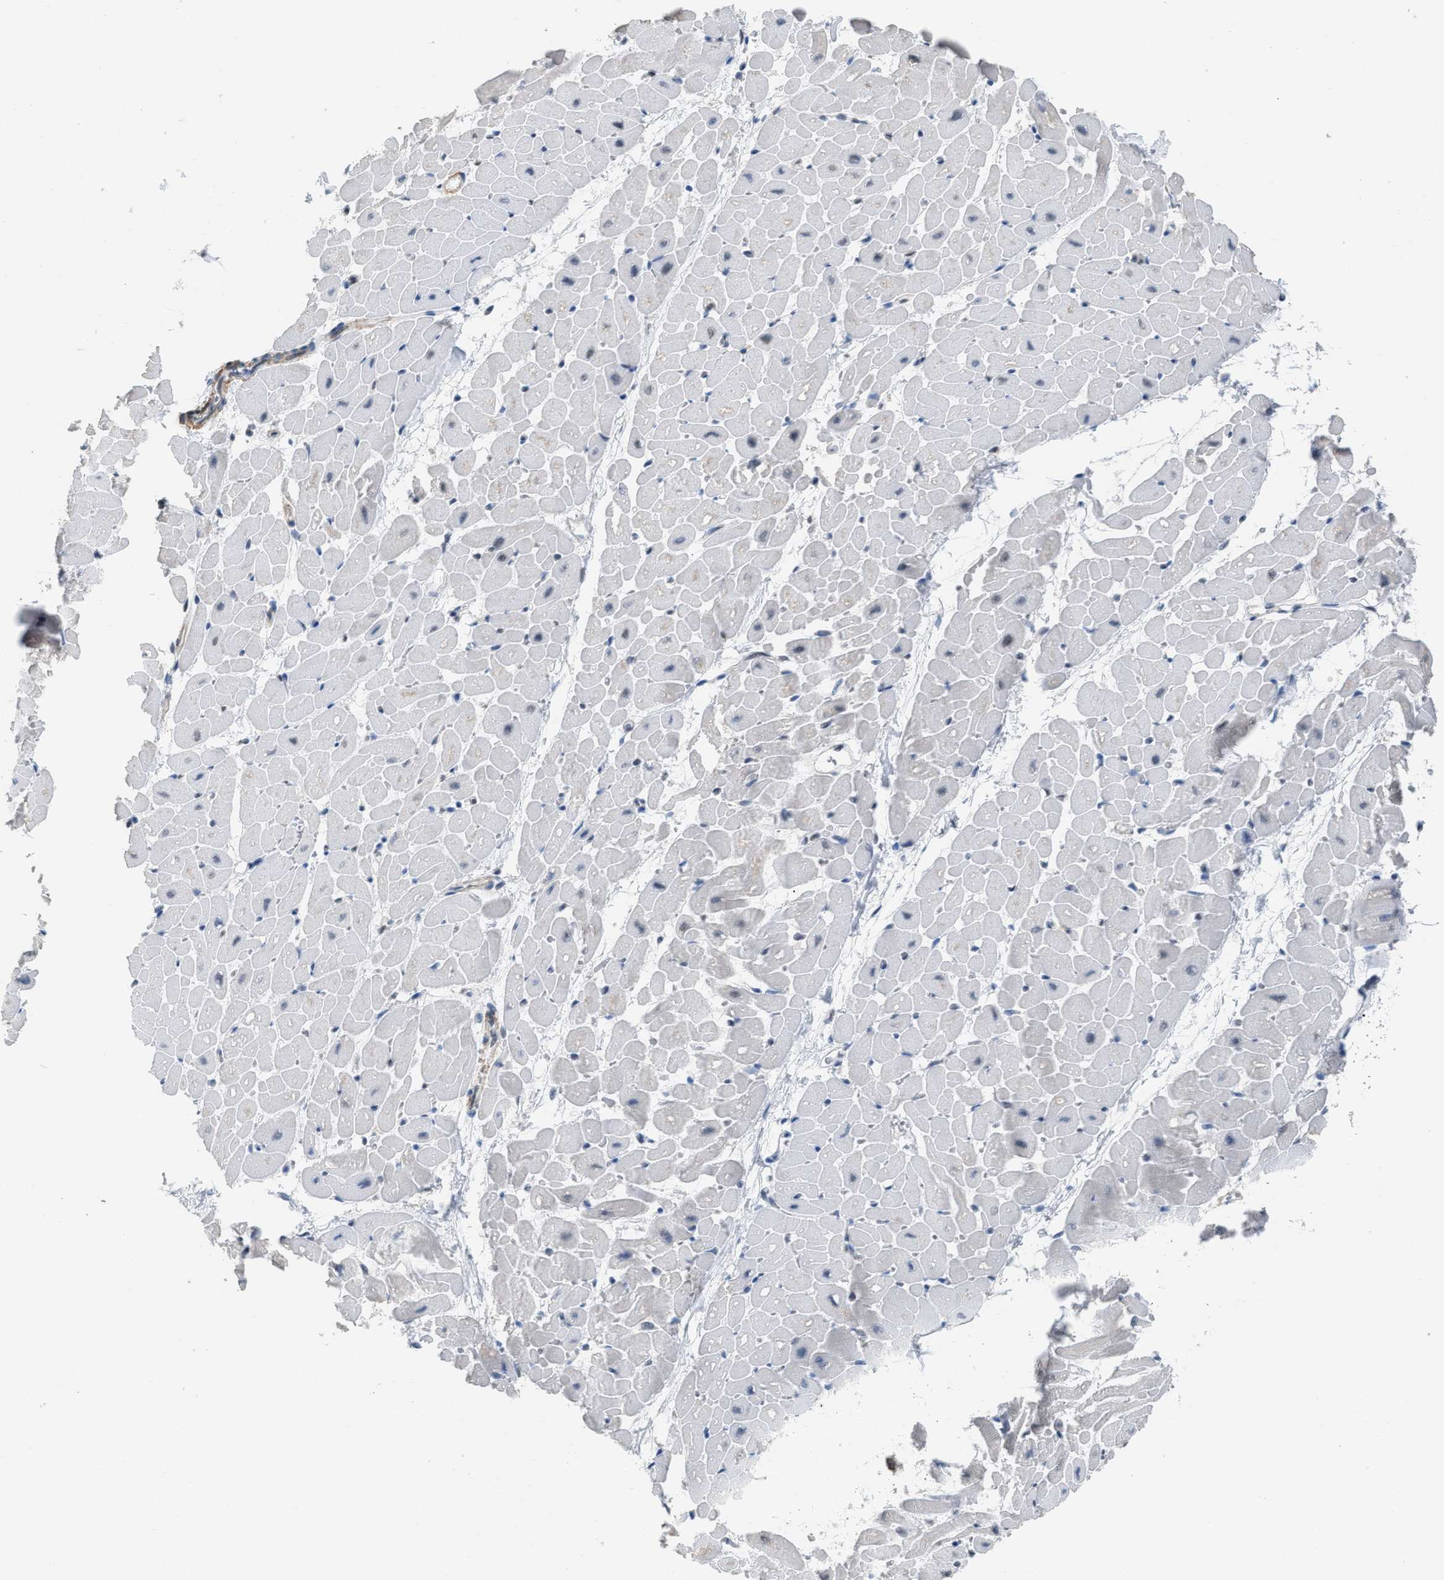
{"staining": {"intensity": "negative", "quantity": "none", "location": "none"}, "tissue": "heart muscle", "cell_type": "Cardiomyocytes", "image_type": "normal", "snomed": [{"axis": "morphology", "description": "Normal tissue, NOS"}, {"axis": "topography", "description": "Heart"}], "caption": "Immunohistochemical staining of benign human heart muscle reveals no significant expression in cardiomyocytes. The staining was performed using DAB (3,3'-diaminobenzidine) to visualize the protein expression in brown, while the nuclei were stained in blue with hematoxylin (Magnification: 20x).", "gene": "SCAF4", "patient": {"sex": "male", "age": 45}}